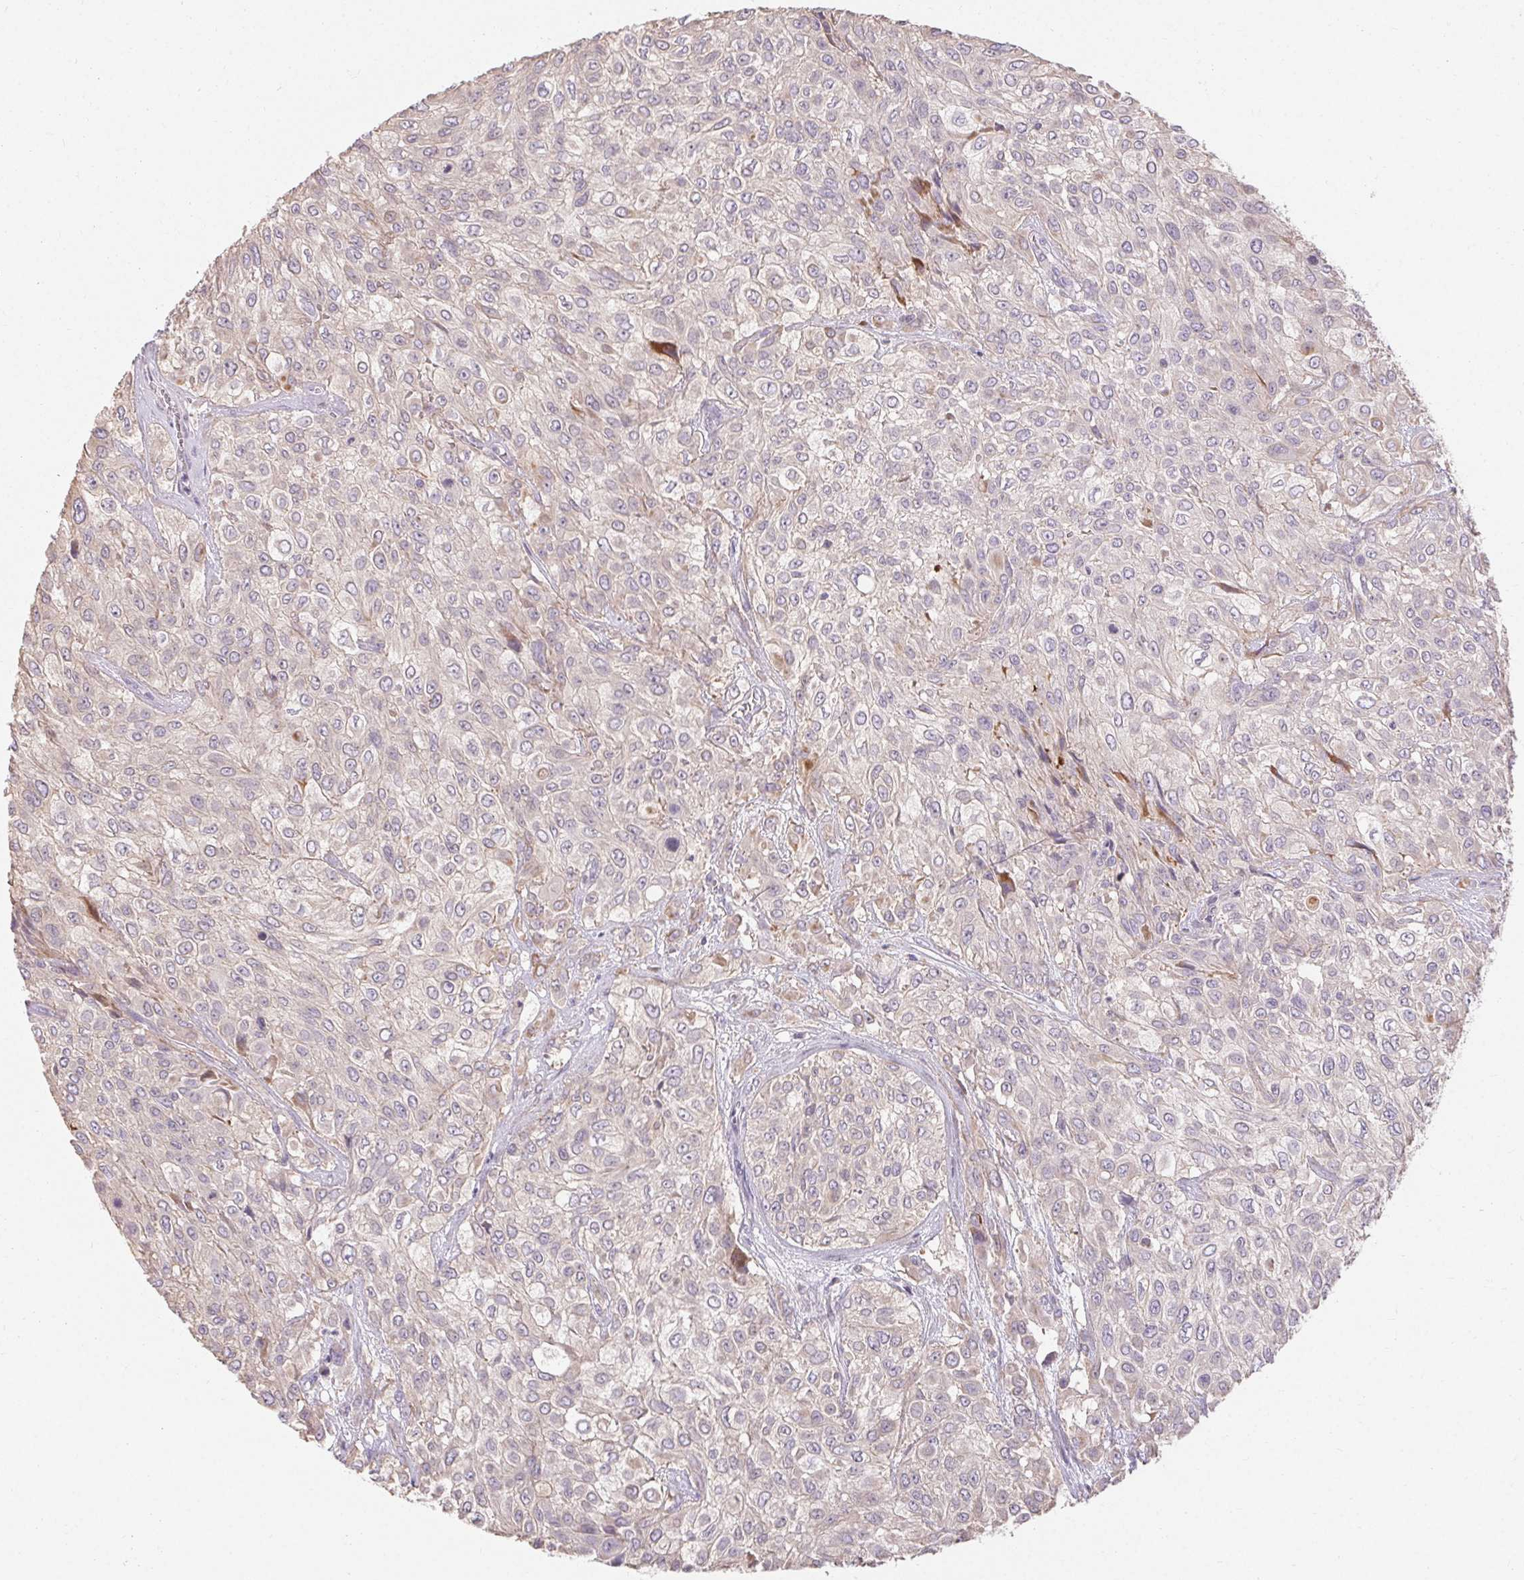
{"staining": {"intensity": "negative", "quantity": "none", "location": "none"}, "tissue": "urothelial cancer", "cell_type": "Tumor cells", "image_type": "cancer", "snomed": [{"axis": "morphology", "description": "Urothelial carcinoma, High grade"}, {"axis": "topography", "description": "Urinary bladder"}], "caption": "Human urothelial cancer stained for a protein using immunohistochemistry (IHC) shows no positivity in tumor cells.", "gene": "TMEM52B", "patient": {"sex": "male", "age": 57}}